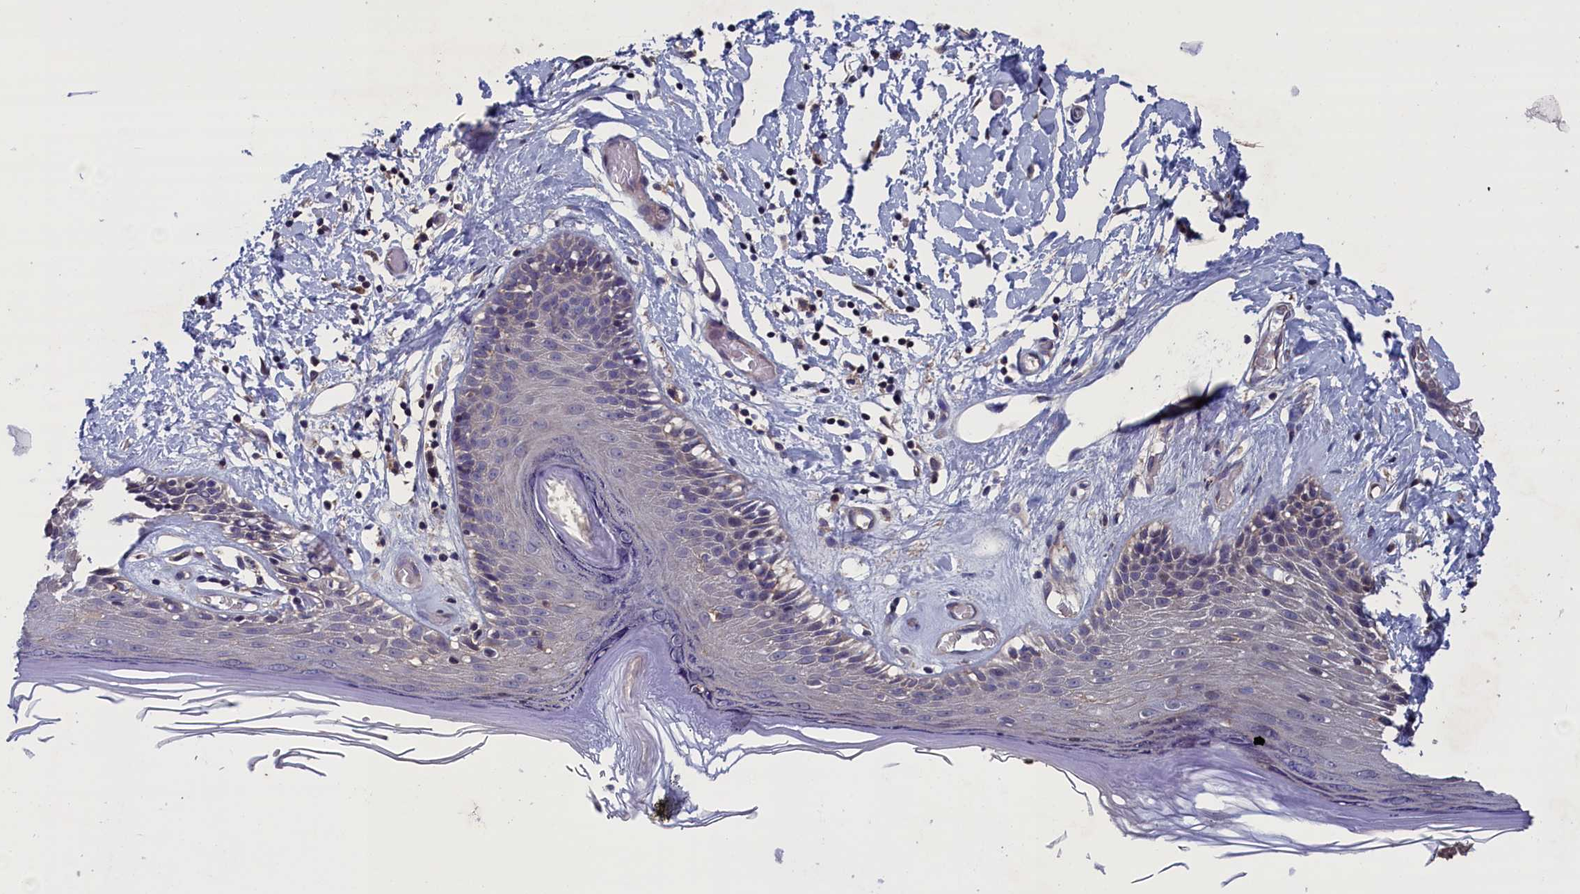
{"staining": {"intensity": "weak", "quantity": "<25%", "location": "cytoplasmic/membranous"}, "tissue": "skin", "cell_type": "Epidermal cells", "image_type": "normal", "snomed": [{"axis": "morphology", "description": "Normal tissue, NOS"}, {"axis": "topography", "description": "Adipose tissue"}, {"axis": "topography", "description": "Vascular tissue"}, {"axis": "topography", "description": "Vulva"}, {"axis": "topography", "description": "Peripheral nerve tissue"}], "caption": "Epidermal cells show no significant protein staining in benign skin. (IHC, brightfield microscopy, high magnification).", "gene": "SPATA13", "patient": {"sex": "female", "age": 86}}